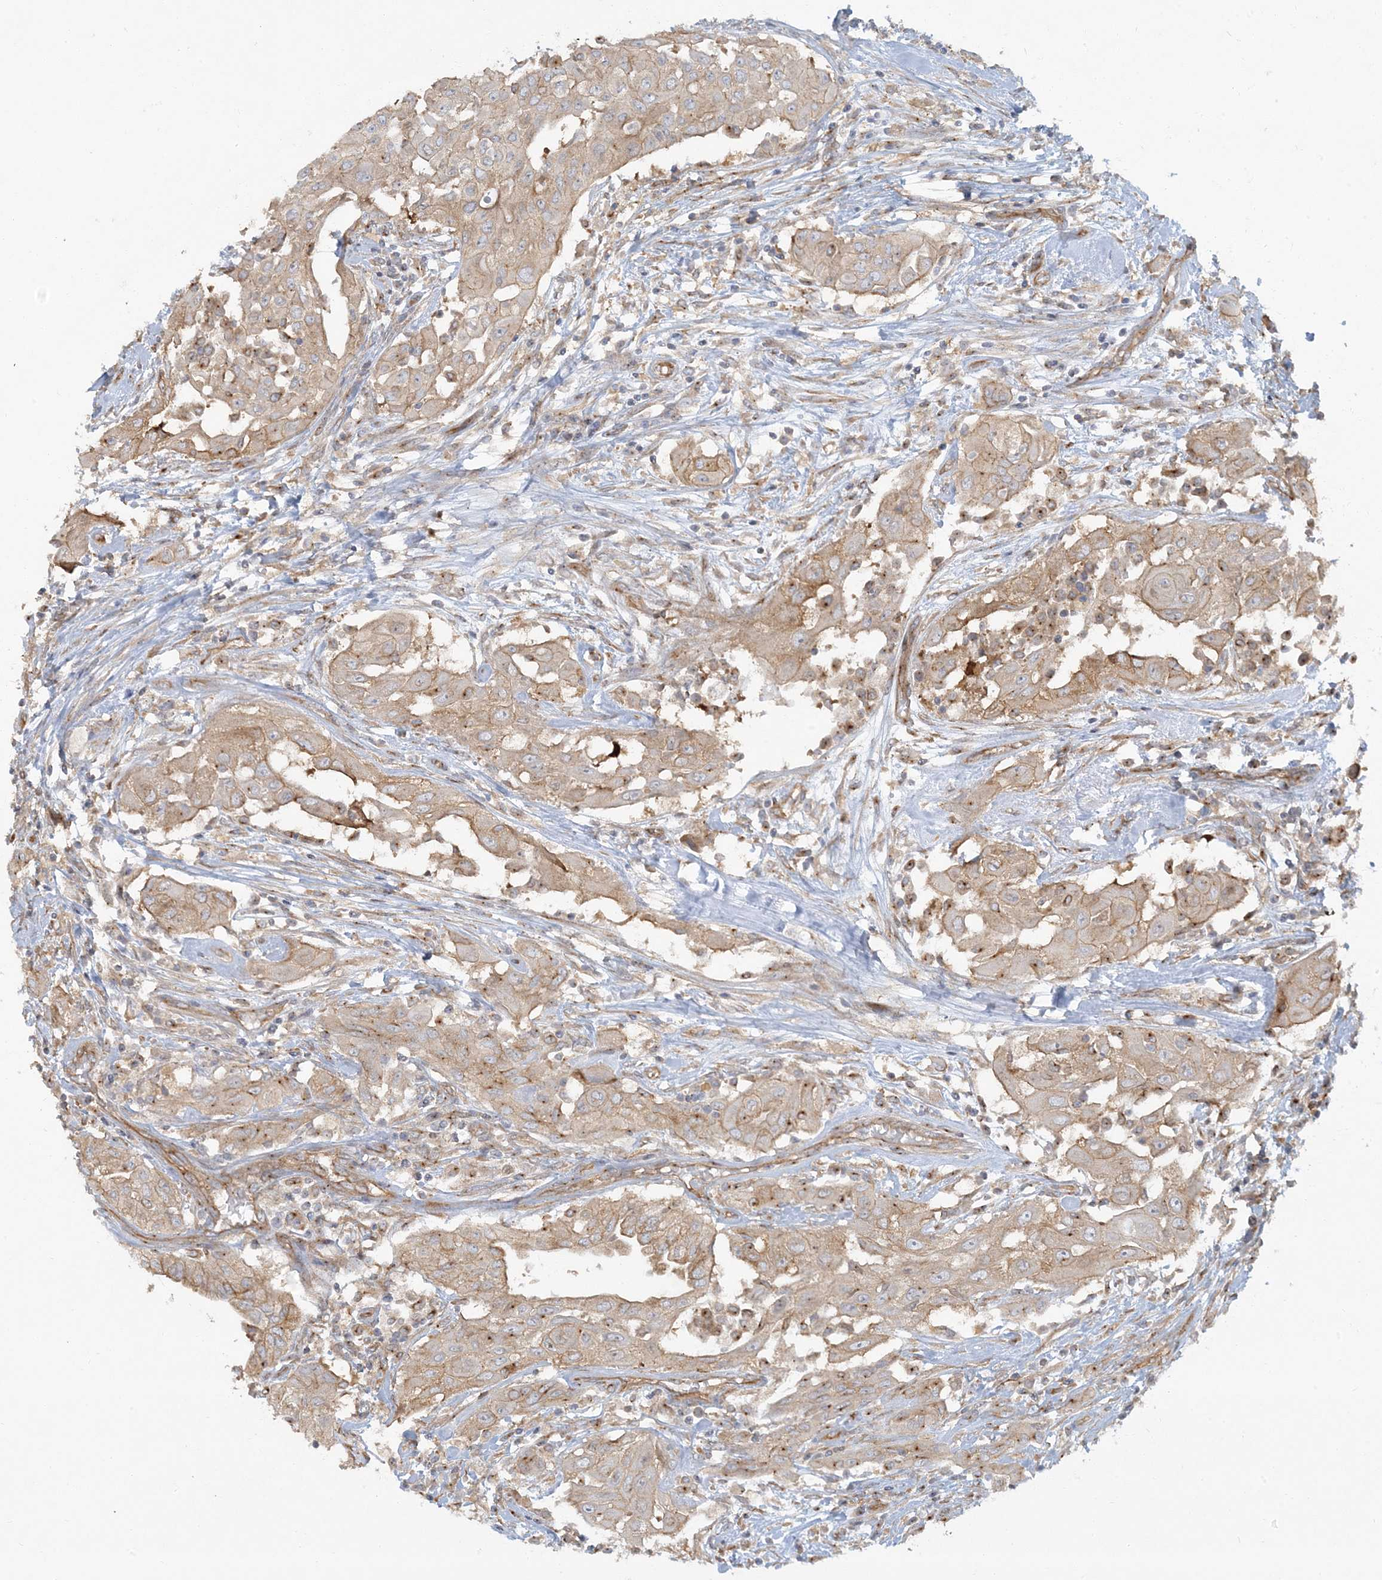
{"staining": {"intensity": "weak", "quantity": ">75%", "location": "cytoplasmic/membranous"}, "tissue": "thyroid cancer", "cell_type": "Tumor cells", "image_type": "cancer", "snomed": [{"axis": "morphology", "description": "Papillary adenocarcinoma, NOS"}, {"axis": "topography", "description": "Thyroid gland"}], "caption": "The image shows immunohistochemical staining of papillary adenocarcinoma (thyroid). There is weak cytoplasmic/membranous expression is appreciated in about >75% of tumor cells.", "gene": "ATP23", "patient": {"sex": "female", "age": 59}}